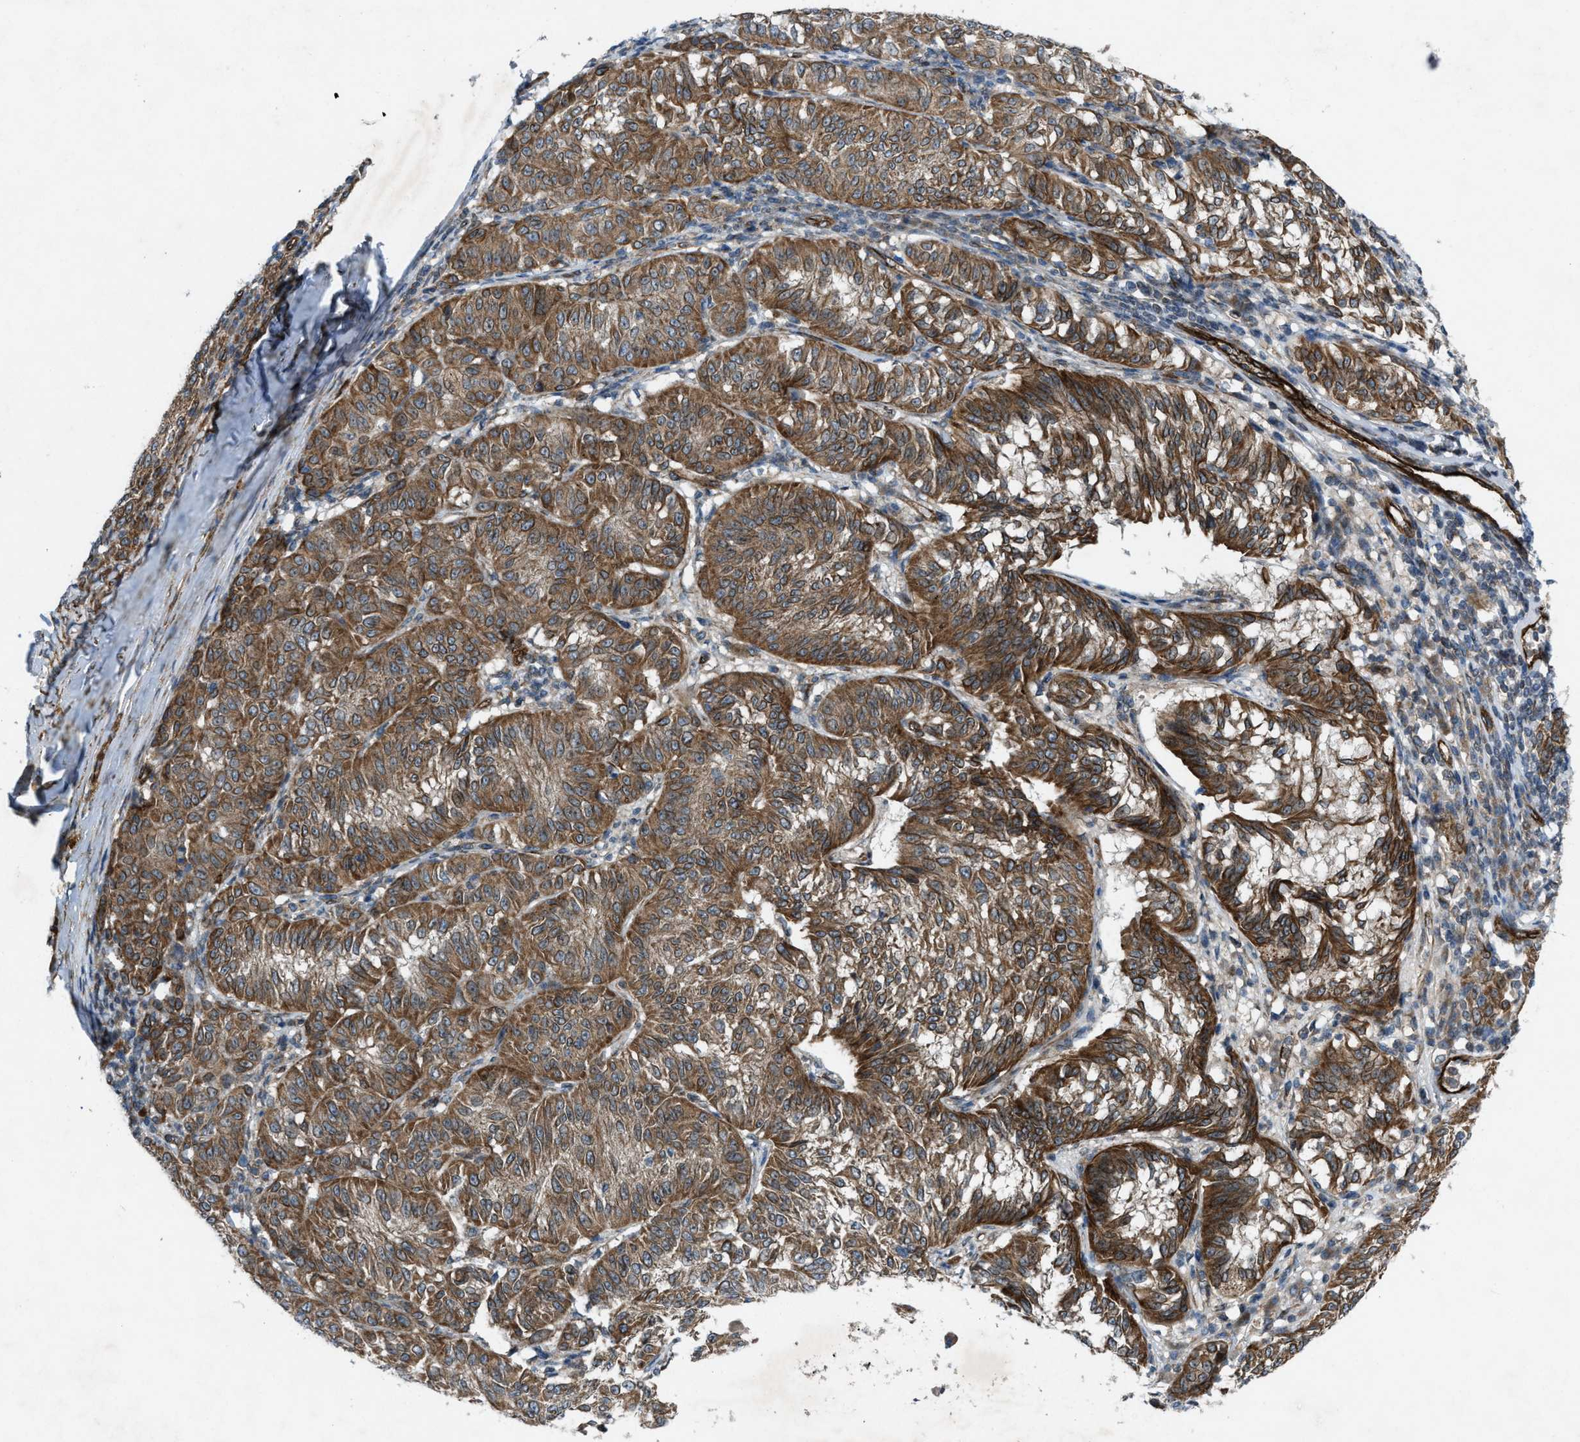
{"staining": {"intensity": "moderate", "quantity": ">75%", "location": "cytoplasmic/membranous"}, "tissue": "melanoma", "cell_type": "Tumor cells", "image_type": "cancer", "snomed": [{"axis": "morphology", "description": "Malignant melanoma, NOS"}, {"axis": "topography", "description": "Skin"}], "caption": "Protein staining by IHC reveals moderate cytoplasmic/membranous positivity in about >75% of tumor cells in melanoma.", "gene": "URGCP", "patient": {"sex": "female", "age": 72}}